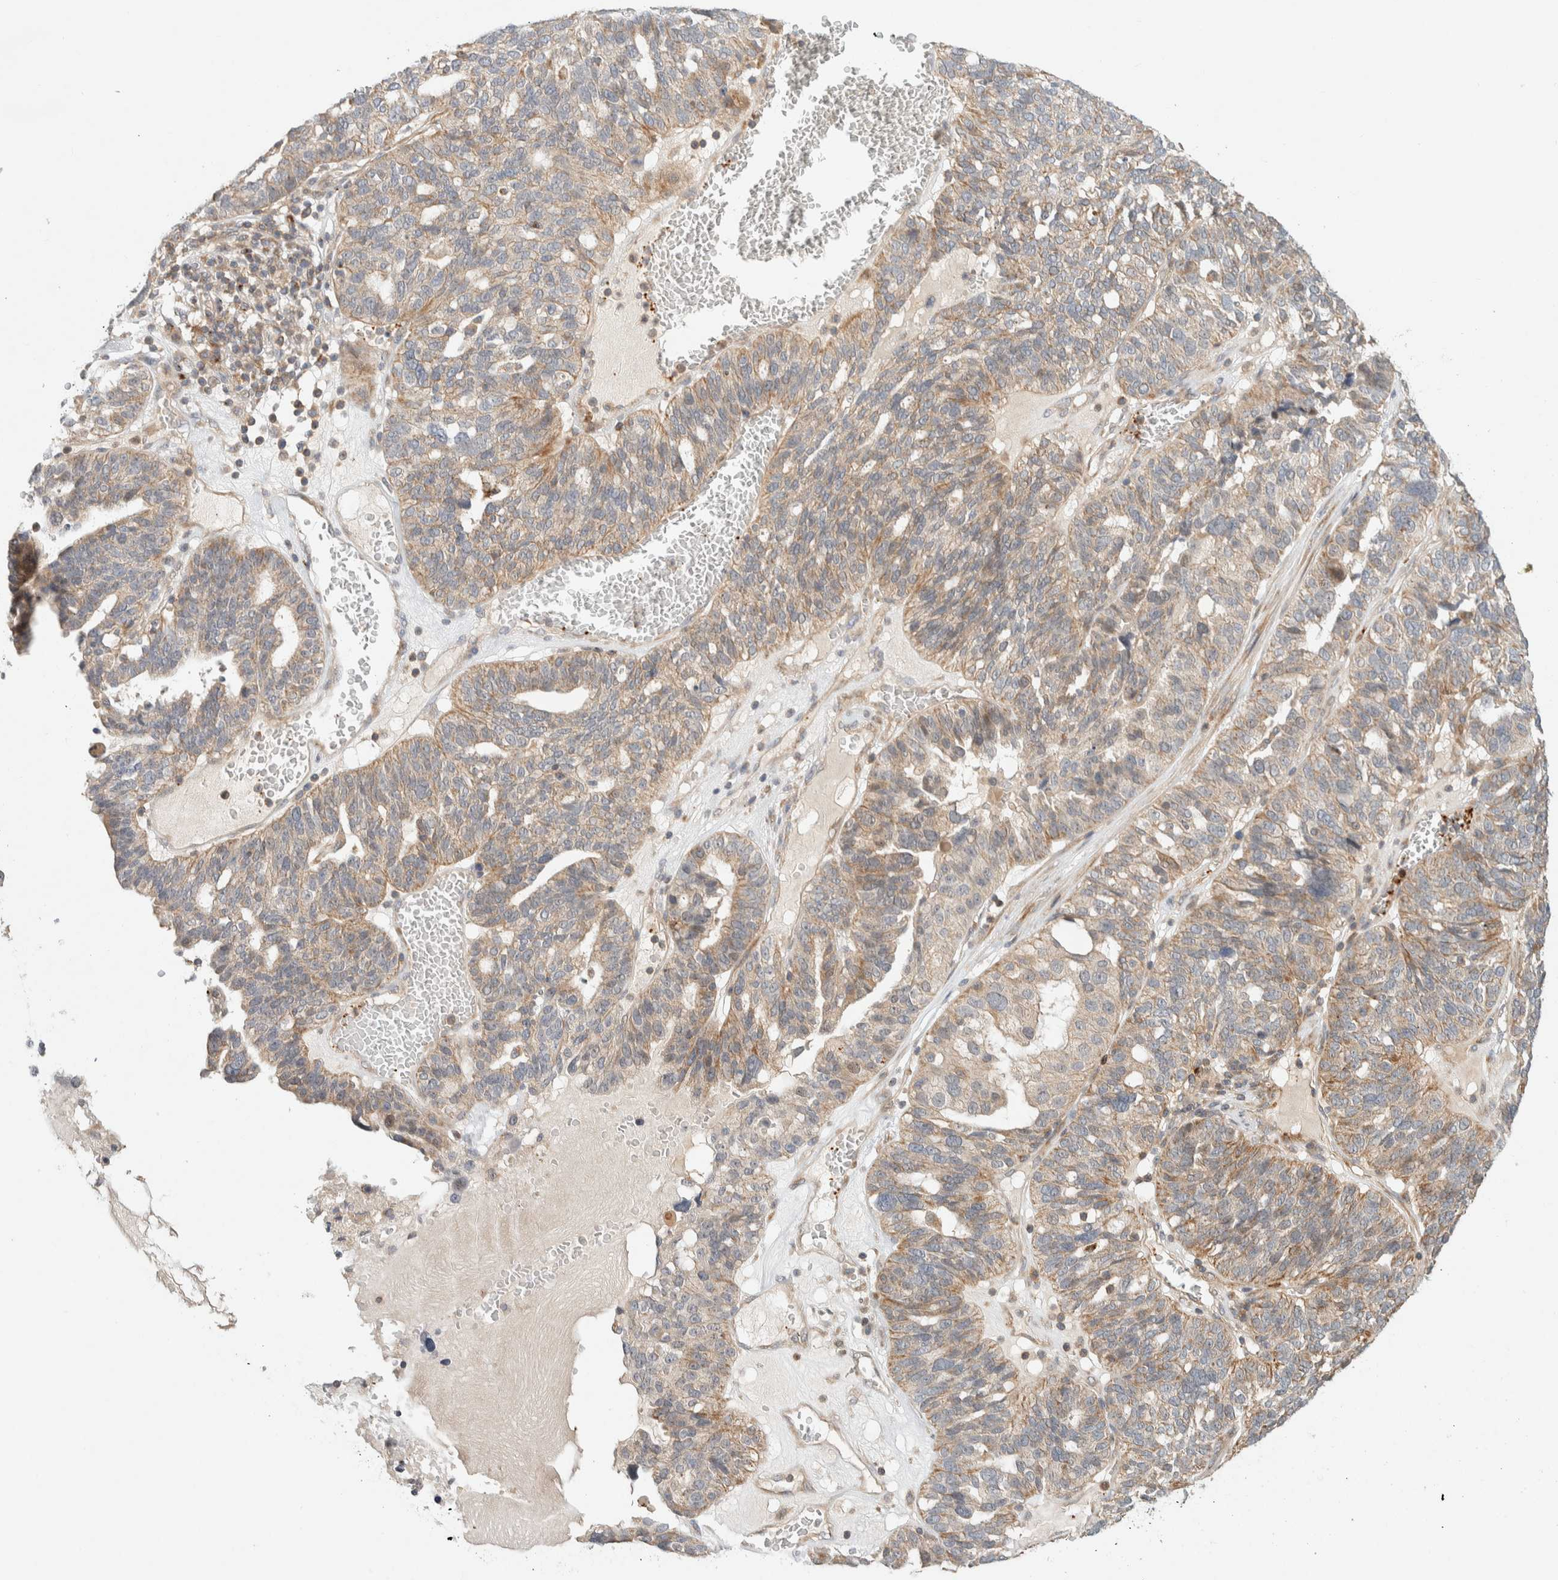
{"staining": {"intensity": "weak", "quantity": ">75%", "location": "cytoplasmic/membranous"}, "tissue": "ovarian cancer", "cell_type": "Tumor cells", "image_type": "cancer", "snomed": [{"axis": "morphology", "description": "Cystadenocarcinoma, serous, NOS"}, {"axis": "topography", "description": "Ovary"}], "caption": "Tumor cells show low levels of weak cytoplasmic/membranous positivity in about >75% of cells in serous cystadenocarcinoma (ovarian).", "gene": "KIF9", "patient": {"sex": "female", "age": 59}}